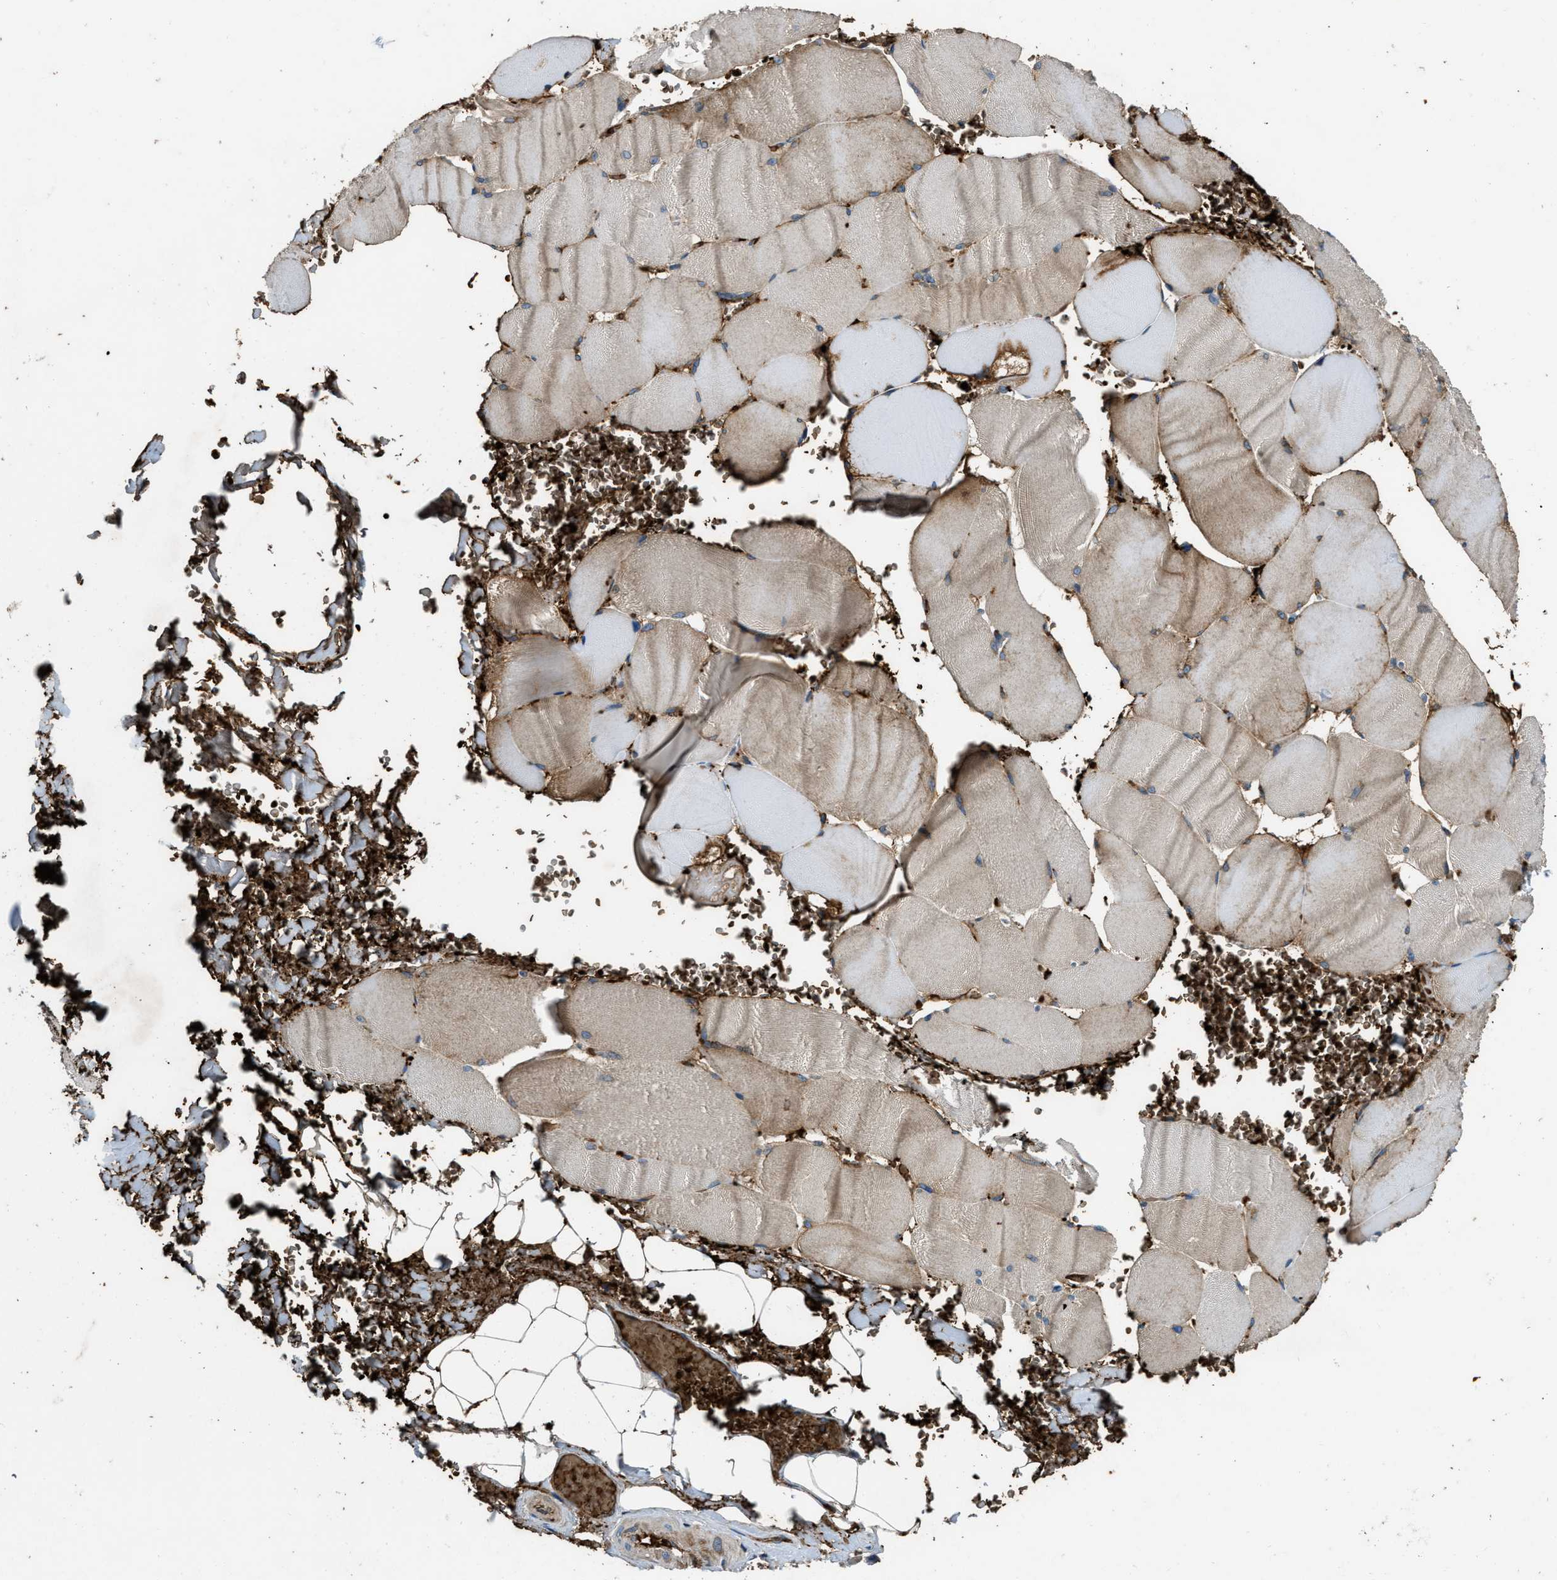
{"staining": {"intensity": "weak", "quantity": "<25%", "location": "cytoplasmic/membranous"}, "tissue": "skeletal muscle", "cell_type": "Myocytes", "image_type": "normal", "snomed": [{"axis": "morphology", "description": "Normal tissue, NOS"}, {"axis": "topography", "description": "Skin"}, {"axis": "topography", "description": "Skeletal muscle"}], "caption": "An immunohistochemistry (IHC) image of unremarkable skeletal muscle is shown. There is no staining in myocytes of skeletal muscle.", "gene": "ERC1", "patient": {"sex": "male", "age": 83}}